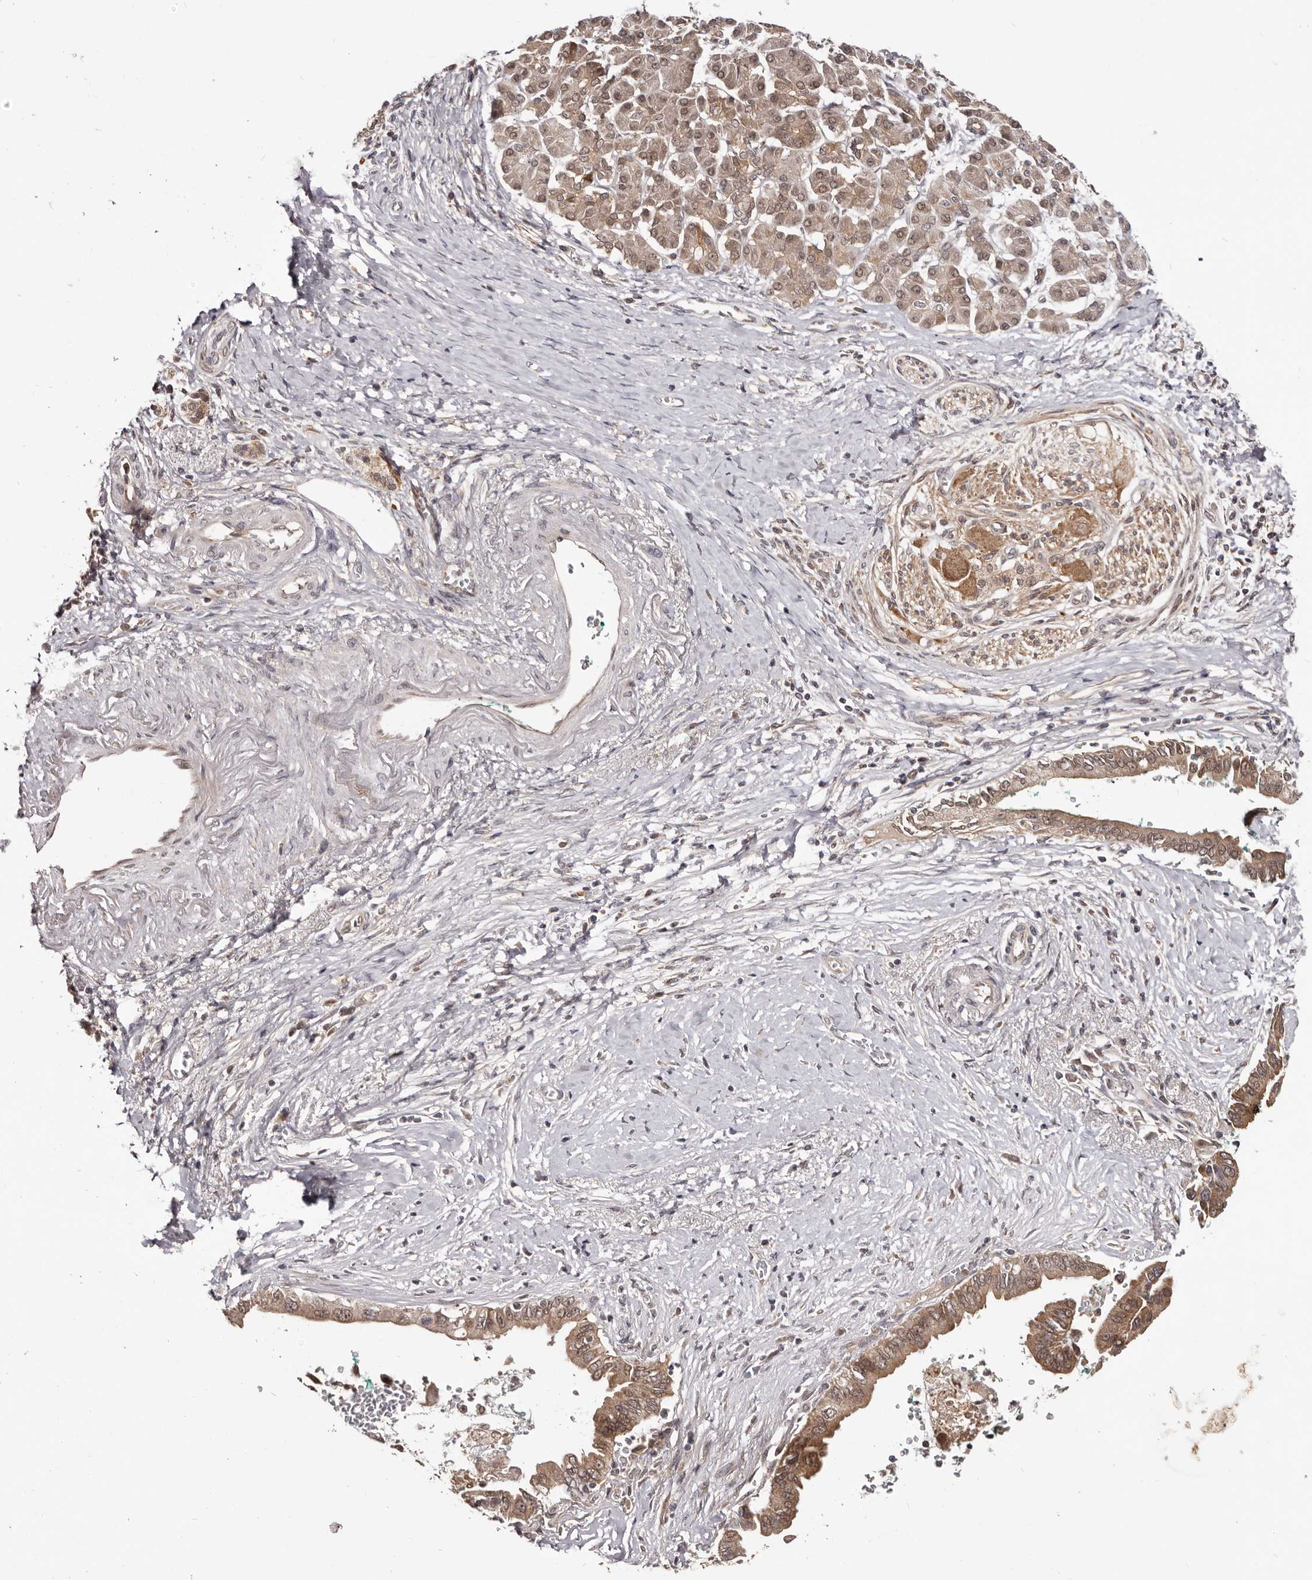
{"staining": {"intensity": "moderate", "quantity": ">75%", "location": "cytoplasmic/membranous"}, "tissue": "pancreatic cancer", "cell_type": "Tumor cells", "image_type": "cancer", "snomed": [{"axis": "morphology", "description": "Adenocarcinoma, NOS"}, {"axis": "topography", "description": "Pancreas"}], "caption": "Brown immunohistochemical staining in adenocarcinoma (pancreatic) exhibits moderate cytoplasmic/membranous positivity in about >75% of tumor cells. Using DAB (3,3'-diaminobenzidine) (brown) and hematoxylin (blue) stains, captured at high magnification using brightfield microscopy.", "gene": "MDP1", "patient": {"sex": "male", "age": 78}}